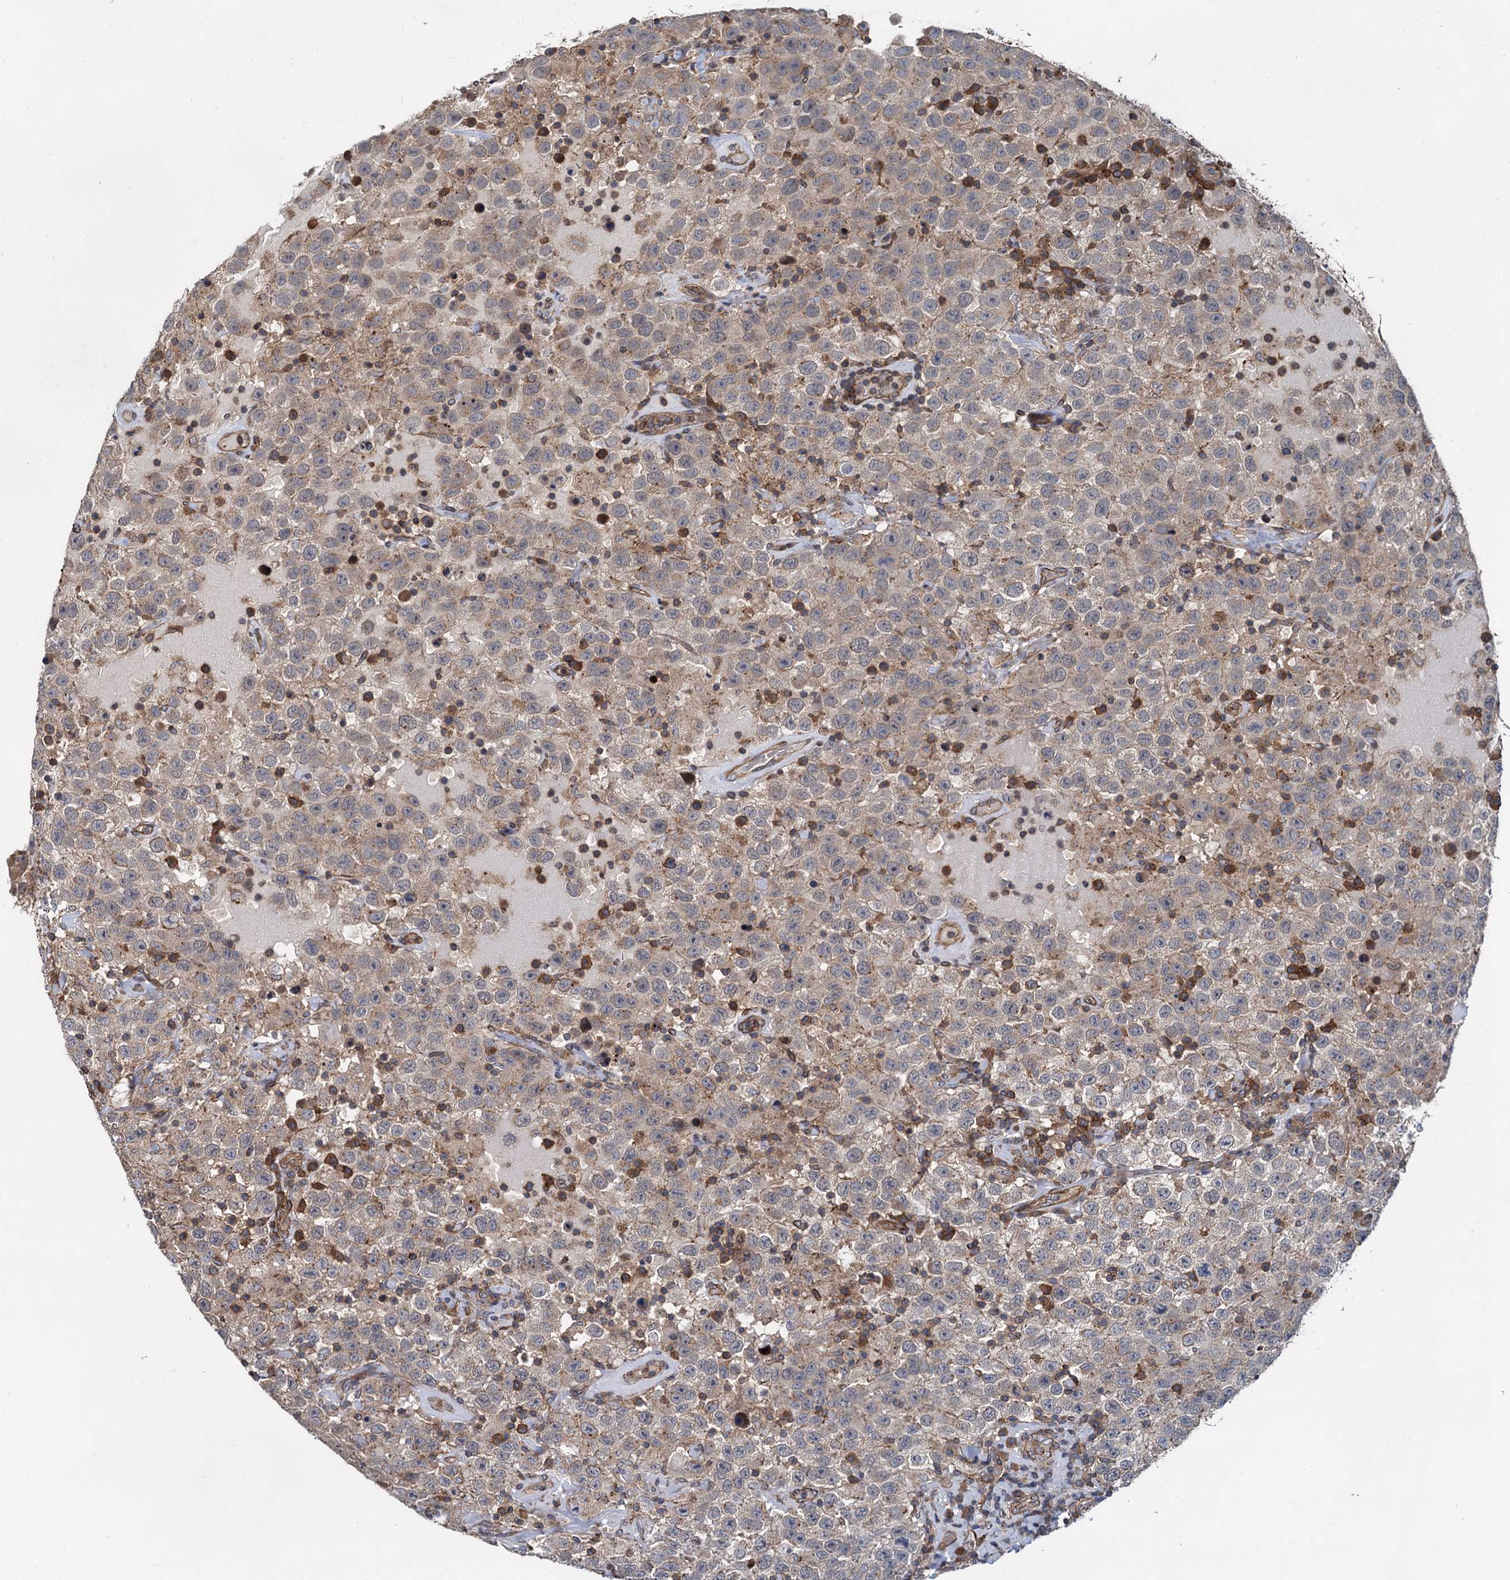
{"staining": {"intensity": "weak", "quantity": "<25%", "location": "cytoplasmic/membranous"}, "tissue": "testis cancer", "cell_type": "Tumor cells", "image_type": "cancer", "snomed": [{"axis": "morphology", "description": "Seminoma, NOS"}, {"axis": "topography", "description": "Testis"}], "caption": "IHC image of neoplastic tissue: testis cancer stained with DAB (3,3'-diaminobenzidine) exhibits no significant protein expression in tumor cells. Brightfield microscopy of IHC stained with DAB (3,3'-diaminobenzidine) (brown) and hematoxylin (blue), captured at high magnification.", "gene": "SVIP", "patient": {"sex": "male", "age": 41}}